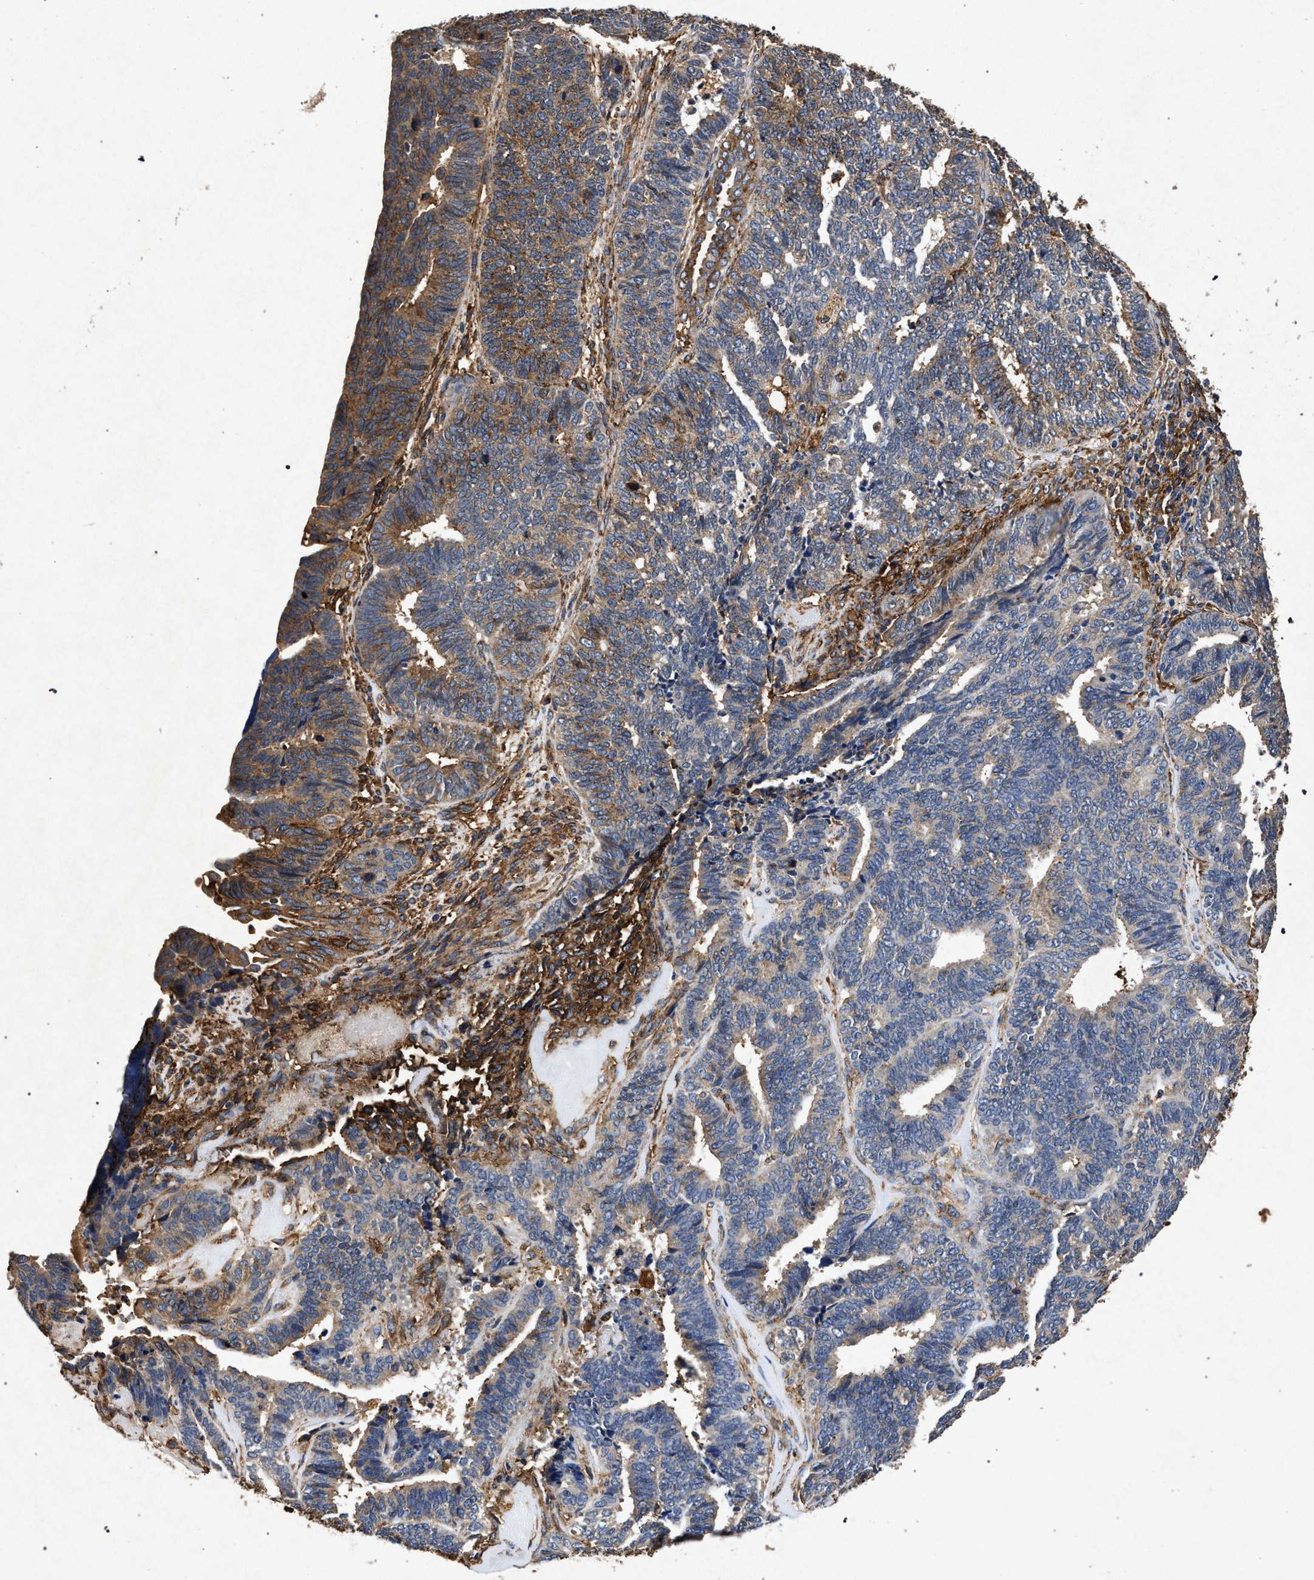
{"staining": {"intensity": "moderate", "quantity": "25%-75%", "location": "cytoplasmic/membranous"}, "tissue": "endometrial cancer", "cell_type": "Tumor cells", "image_type": "cancer", "snomed": [{"axis": "morphology", "description": "Adenocarcinoma, NOS"}, {"axis": "topography", "description": "Endometrium"}], "caption": "Protein expression analysis of human endometrial cancer (adenocarcinoma) reveals moderate cytoplasmic/membranous expression in approximately 25%-75% of tumor cells.", "gene": "MARCKS", "patient": {"sex": "female", "age": 70}}